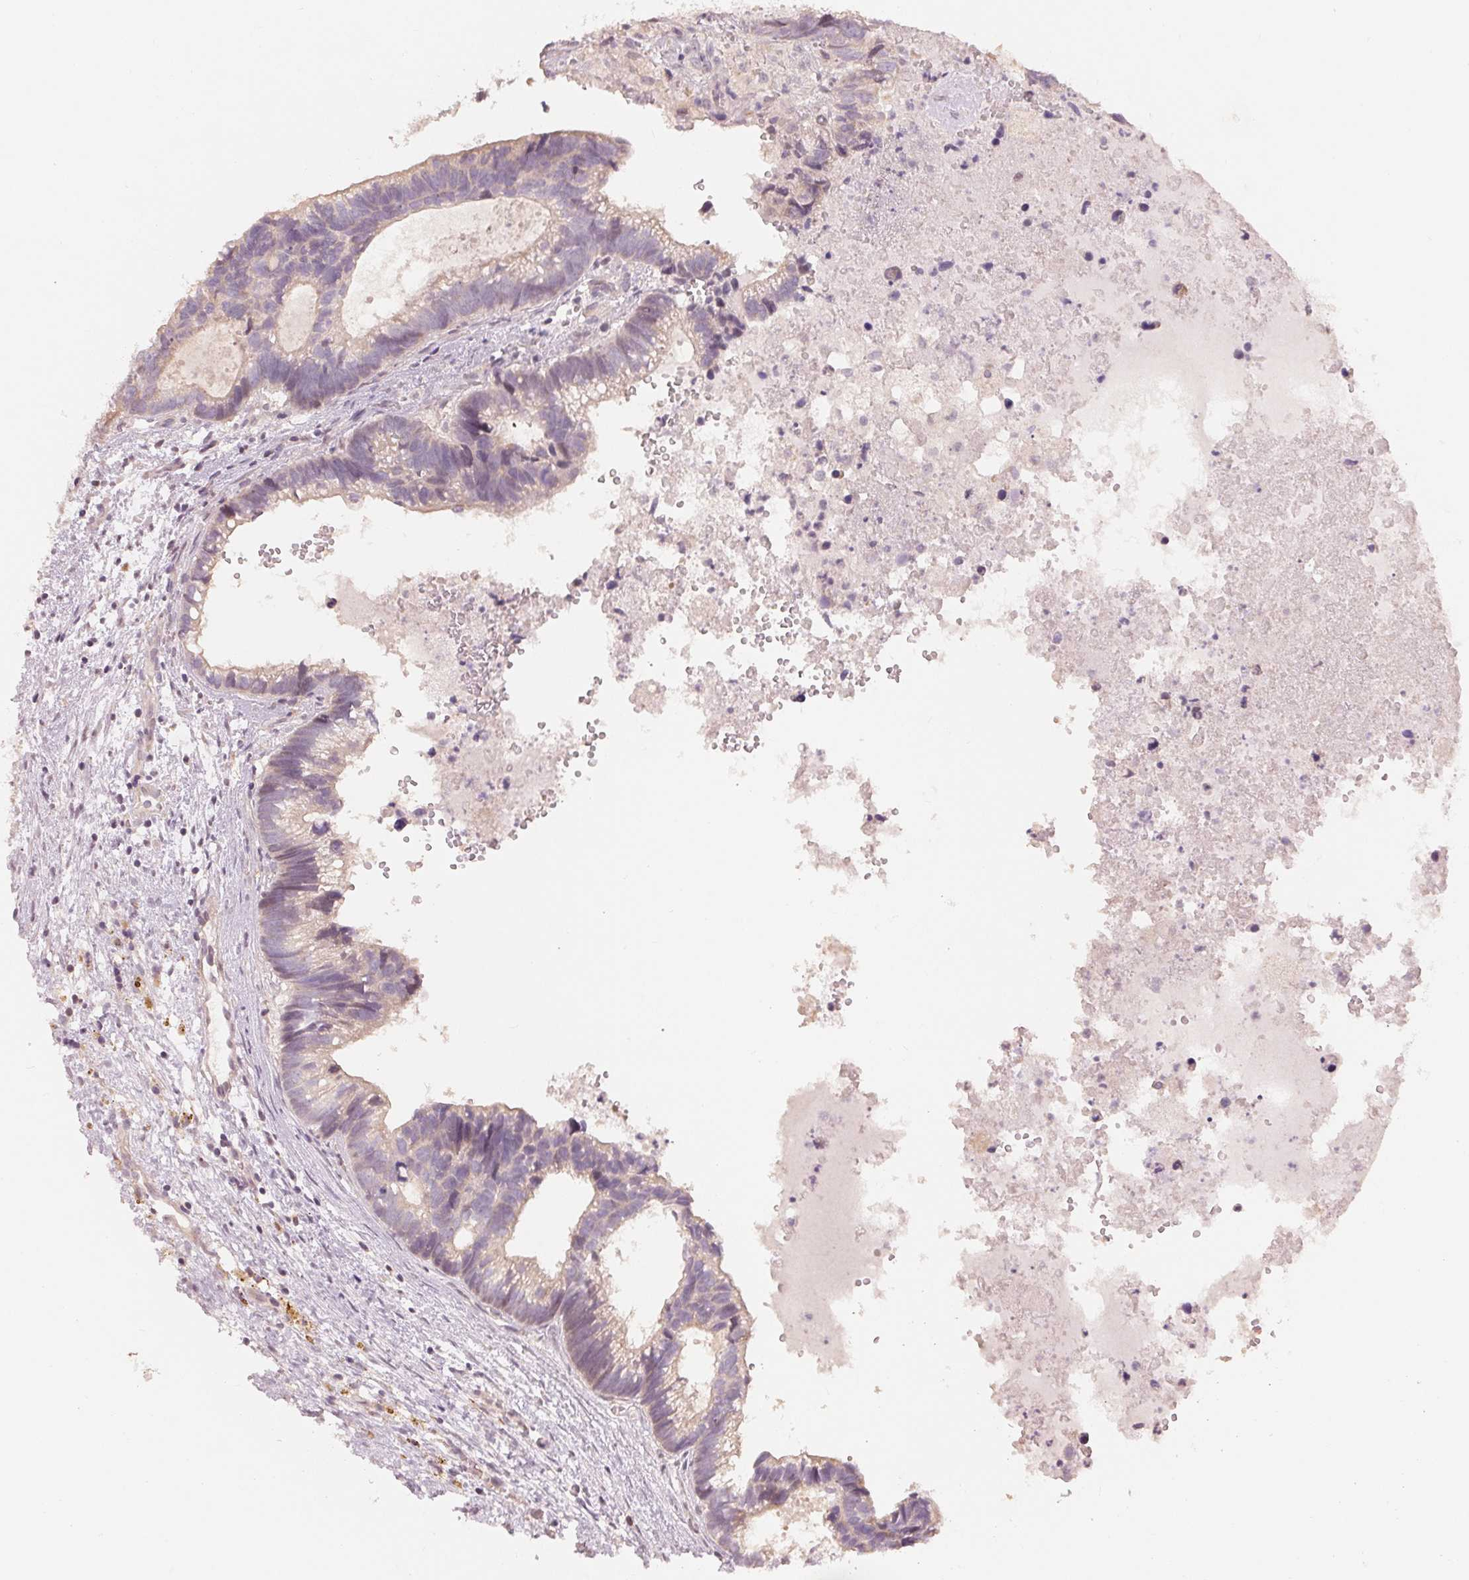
{"staining": {"intensity": "weak", "quantity": "<25%", "location": "cytoplasmic/membranous"}, "tissue": "head and neck cancer", "cell_type": "Tumor cells", "image_type": "cancer", "snomed": [{"axis": "morphology", "description": "Adenocarcinoma, NOS"}, {"axis": "topography", "description": "Head-Neck"}], "caption": "Immunohistochemistry (IHC) photomicrograph of head and neck adenocarcinoma stained for a protein (brown), which shows no expression in tumor cells.", "gene": "DENND2C", "patient": {"sex": "male", "age": 62}}